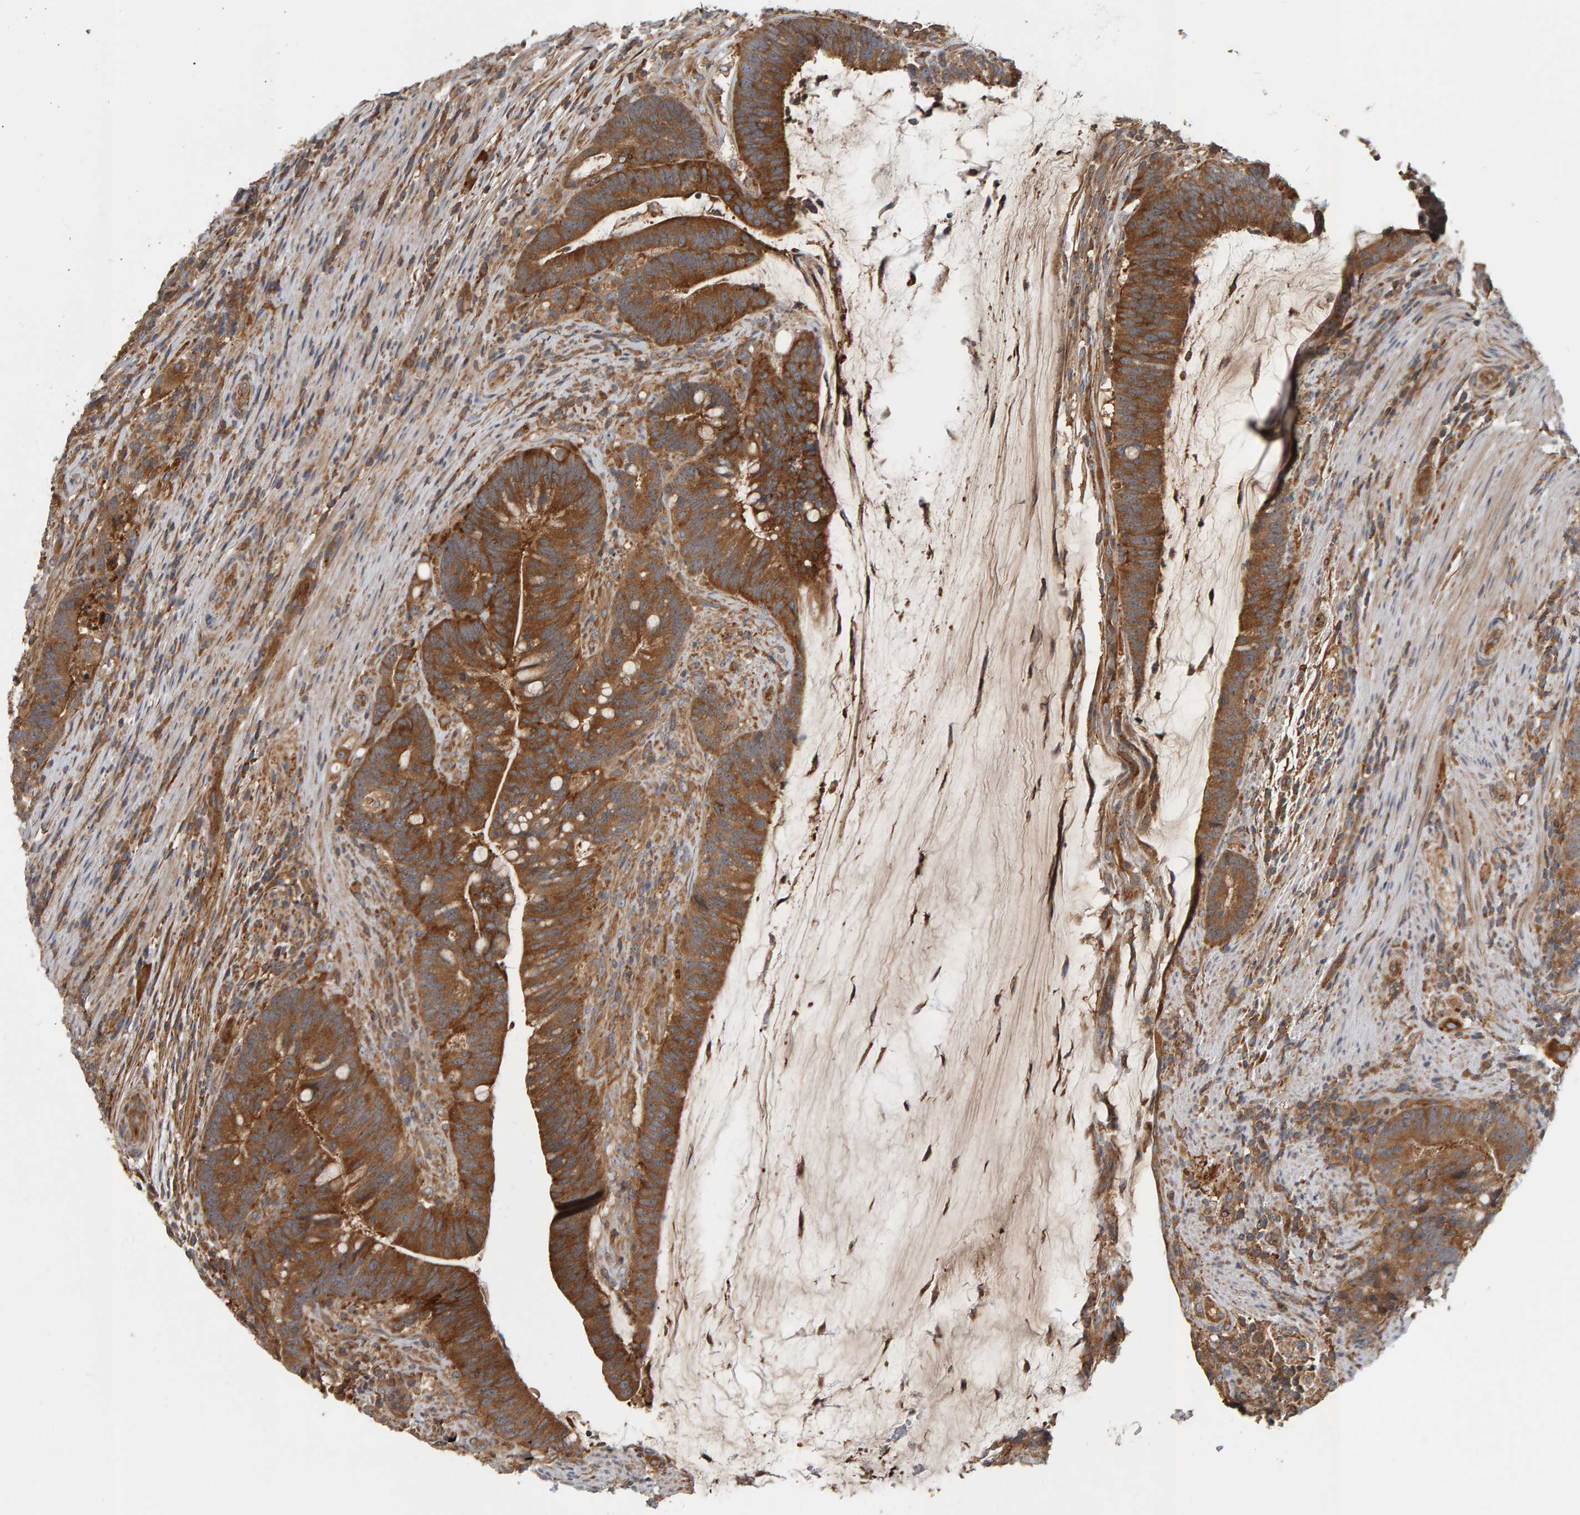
{"staining": {"intensity": "moderate", "quantity": ">75%", "location": "cytoplasmic/membranous"}, "tissue": "colorectal cancer", "cell_type": "Tumor cells", "image_type": "cancer", "snomed": [{"axis": "morphology", "description": "Adenocarcinoma, NOS"}, {"axis": "topography", "description": "Colon"}], "caption": "This photomicrograph exhibits immunohistochemistry (IHC) staining of colorectal cancer, with medium moderate cytoplasmic/membranous positivity in about >75% of tumor cells.", "gene": "C9orf72", "patient": {"sex": "female", "age": 66}}